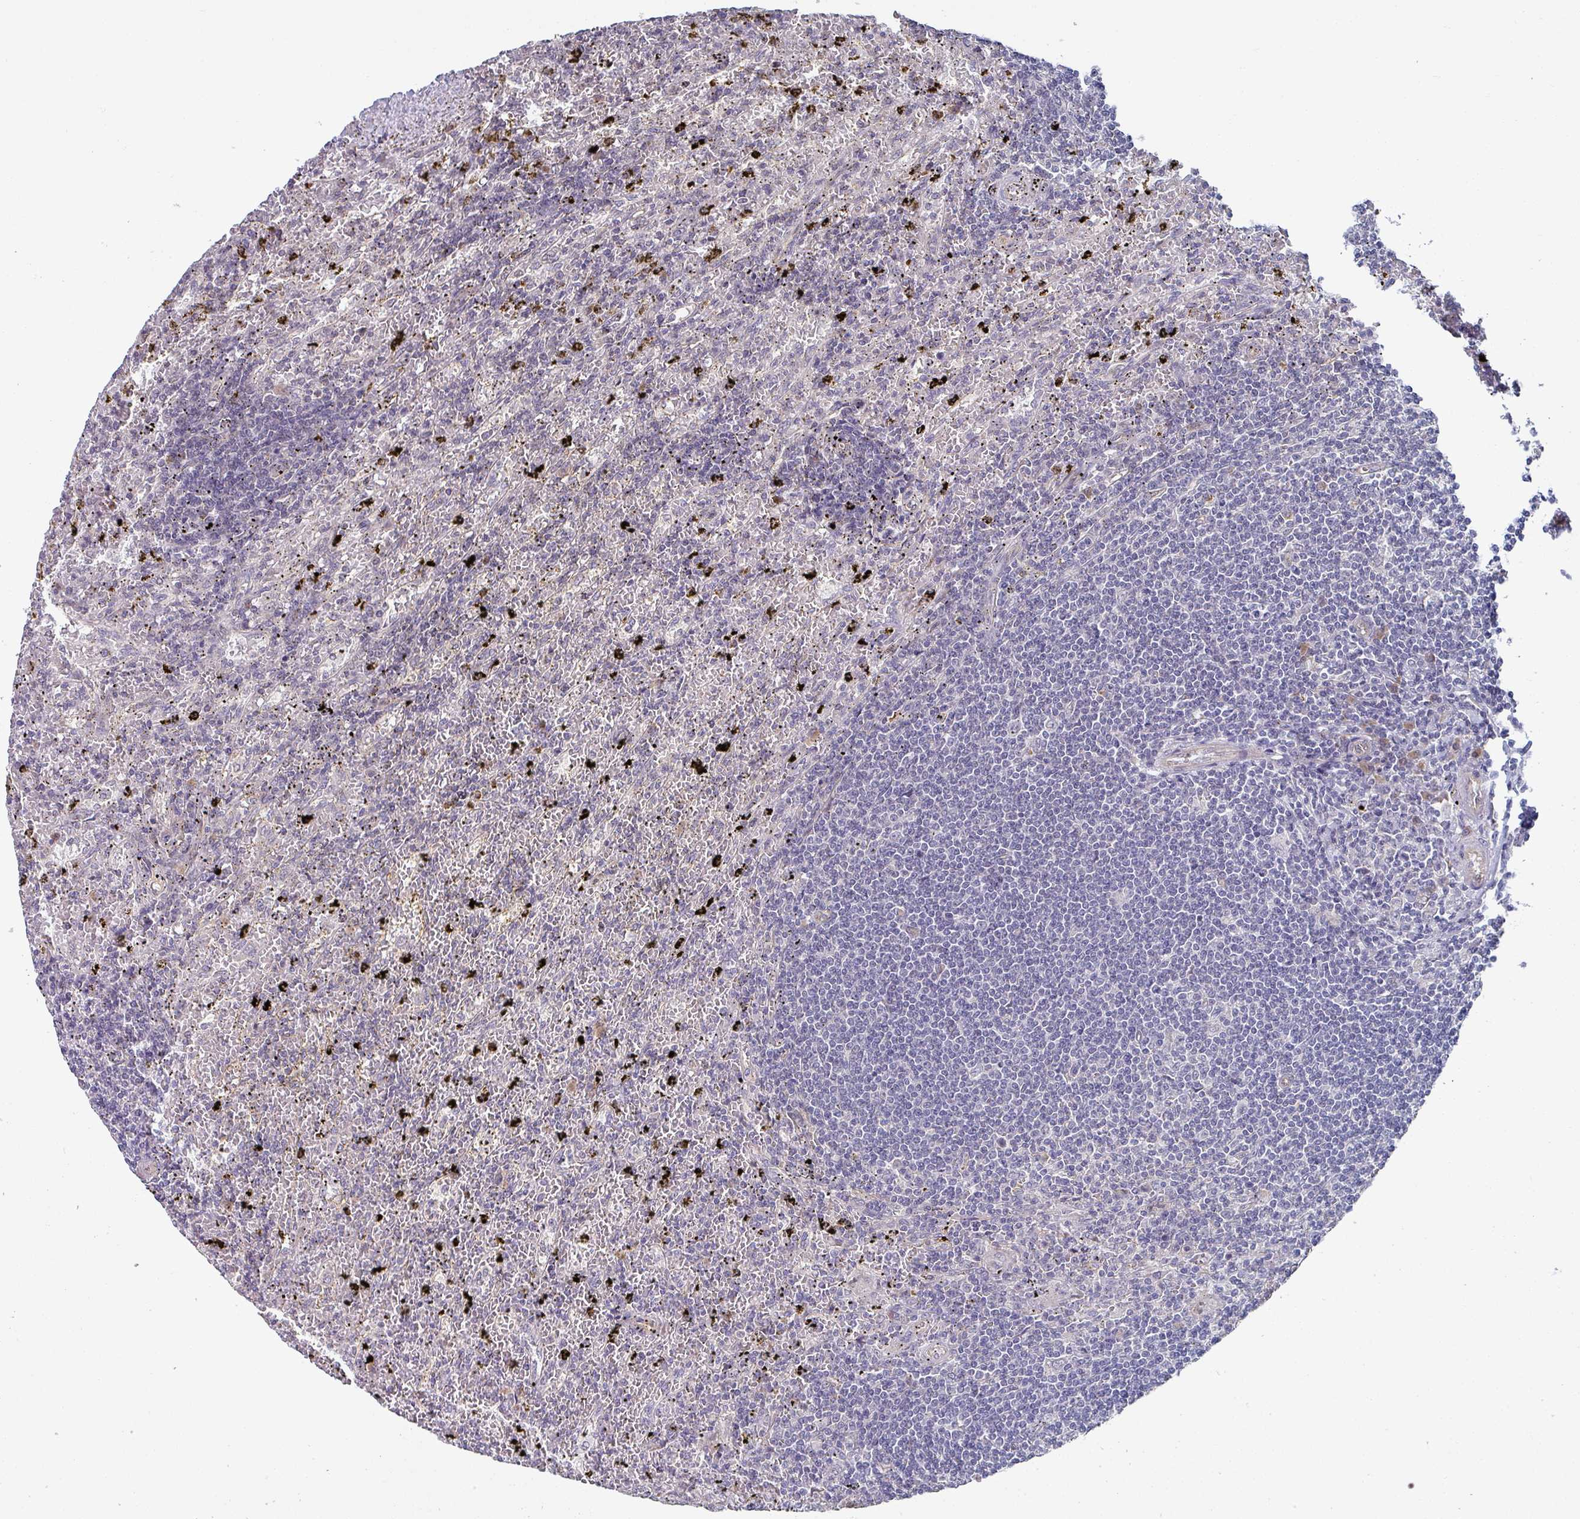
{"staining": {"intensity": "negative", "quantity": "none", "location": "none"}, "tissue": "lymphoma", "cell_type": "Tumor cells", "image_type": "cancer", "snomed": [{"axis": "morphology", "description": "Malignant lymphoma, non-Hodgkin's type, Low grade"}, {"axis": "topography", "description": "Spleen"}], "caption": "Immunohistochemistry micrograph of human malignant lymphoma, non-Hodgkin's type (low-grade) stained for a protein (brown), which shows no staining in tumor cells.", "gene": "TMED5", "patient": {"sex": "male", "age": 76}}